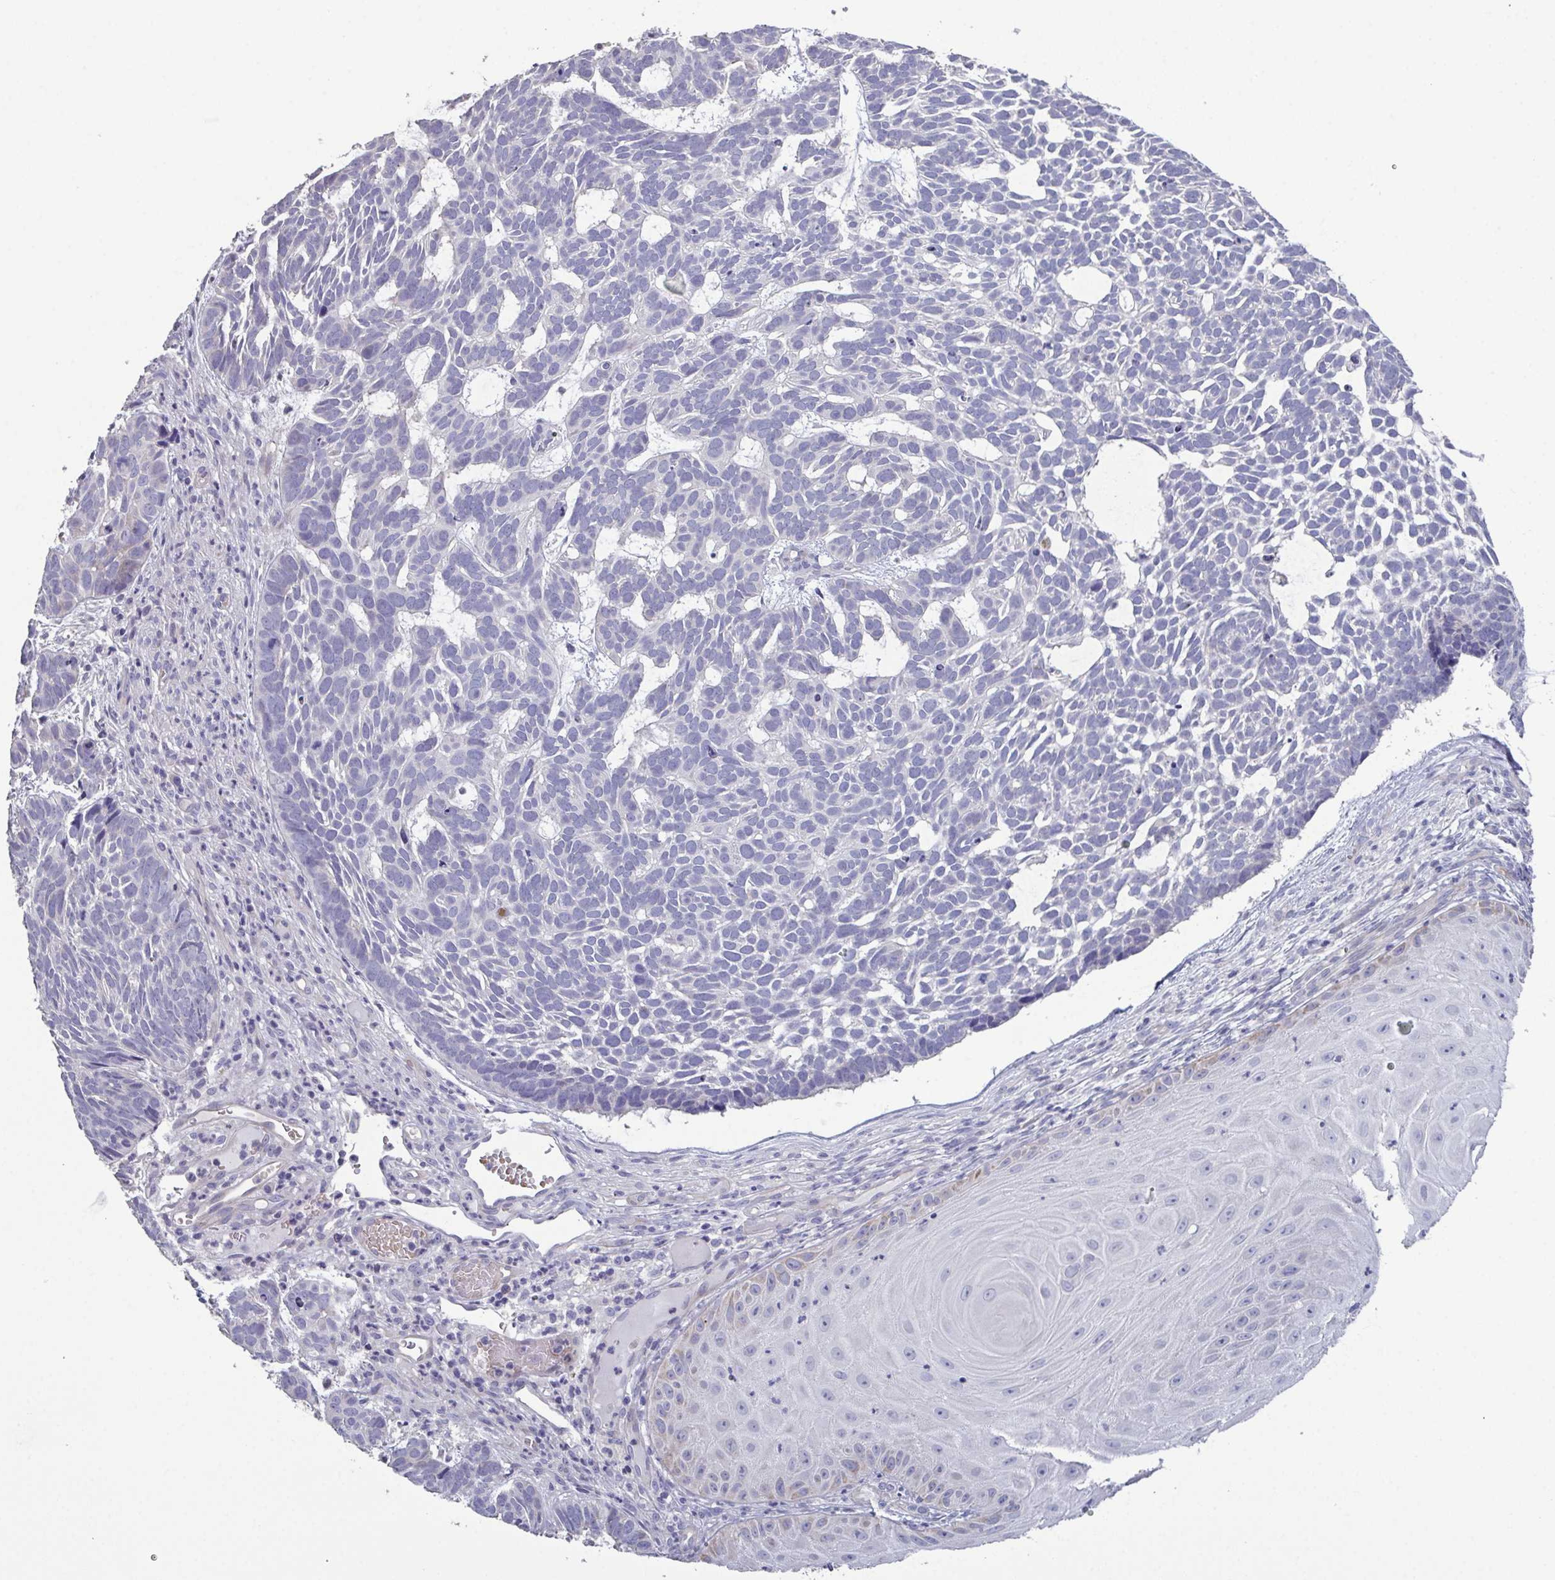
{"staining": {"intensity": "negative", "quantity": "none", "location": "none"}, "tissue": "skin cancer", "cell_type": "Tumor cells", "image_type": "cancer", "snomed": [{"axis": "morphology", "description": "Basal cell carcinoma"}, {"axis": "topography", "description": "Skin"}], "caption": "IHC of human skin cancer displays no positivity in tumor cells.", "gene": "GLDC", "patient": {"sex": "male", "age": 78}}